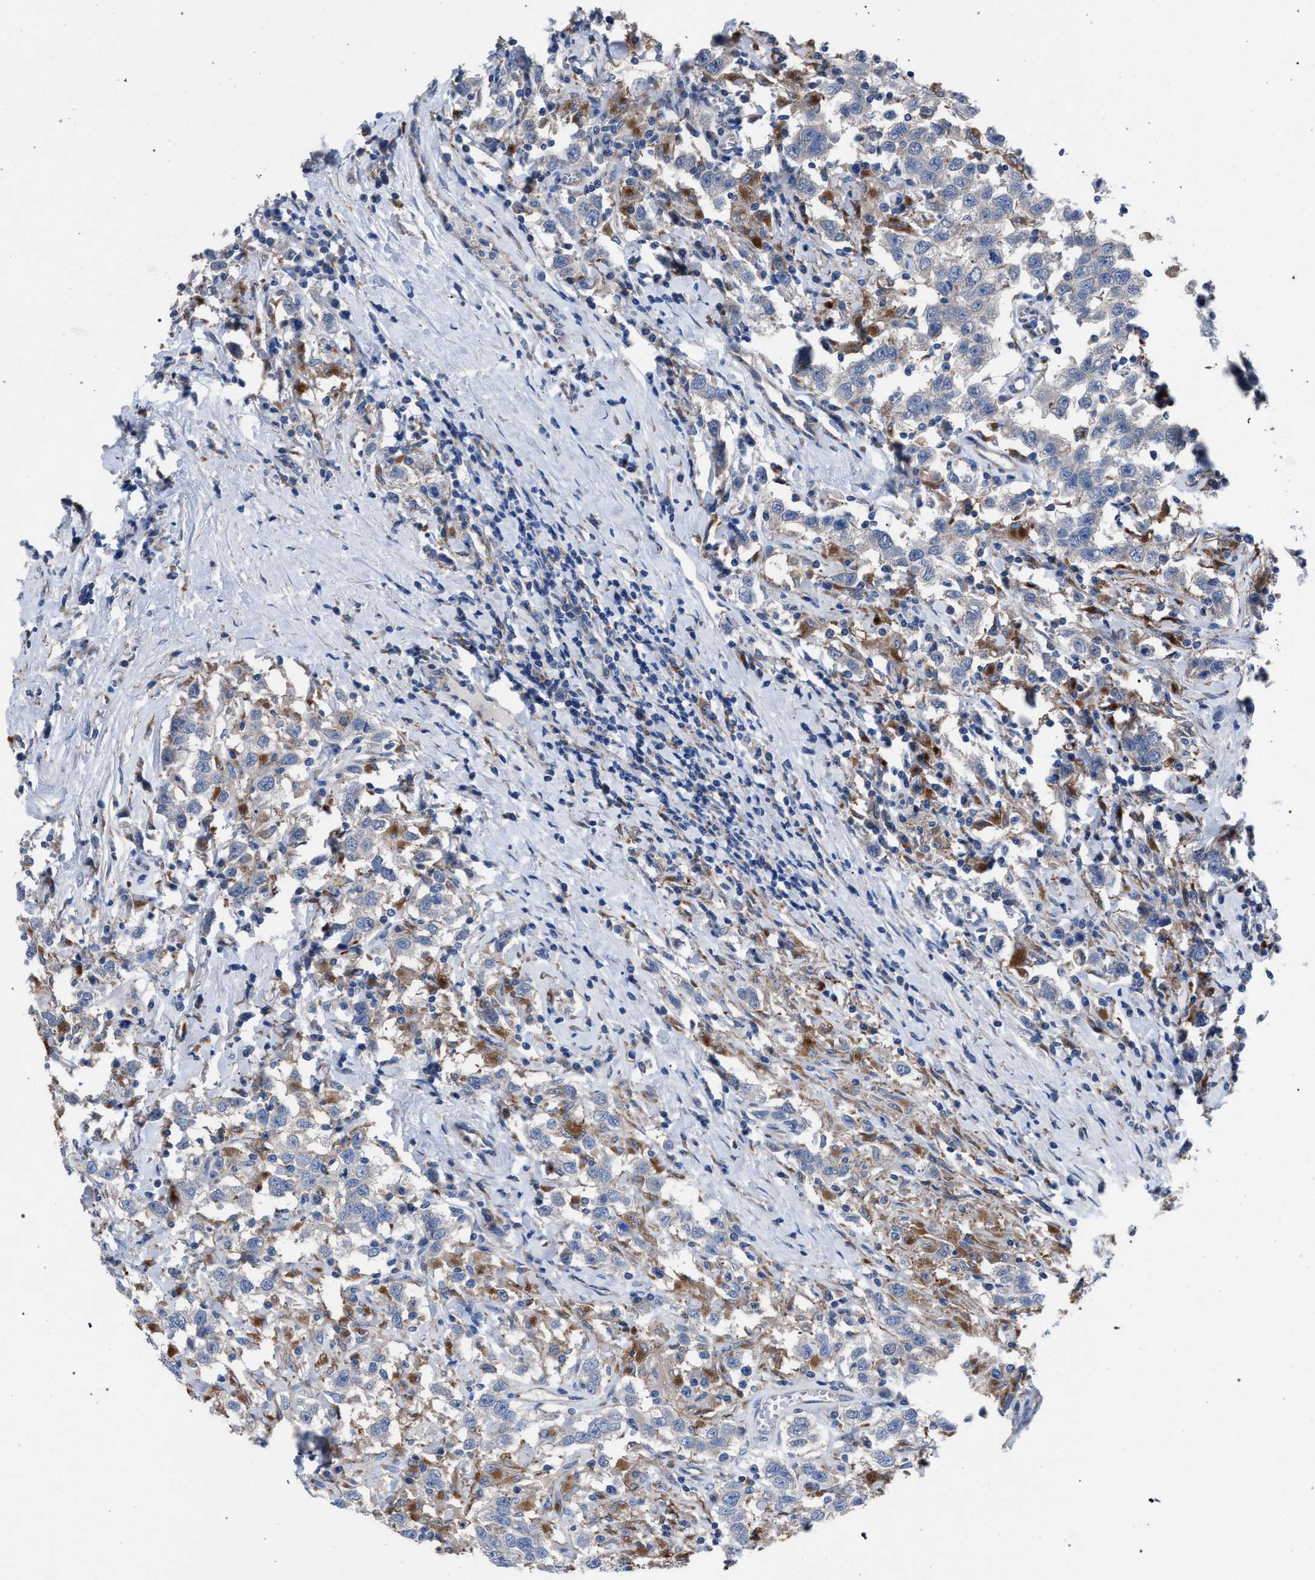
{"staining": {"intensity": "negative", "quantity": "none", "location": "none"}, "tissue": "testis cancer", "cell_type": "Tumor cells", "image_type": "cancer", "snomed": [{"axis": "morphology", "description": "Seminoma, NOS"}, {"axis": "topography", "description": "Testis"}], "caption": "An image of testis cancer (seminoma) stained for a protein exhibits no brown staining in tumor cells.", "gene": "ATP6V0A1", "patient": {"sex": "male", "age": 41}}